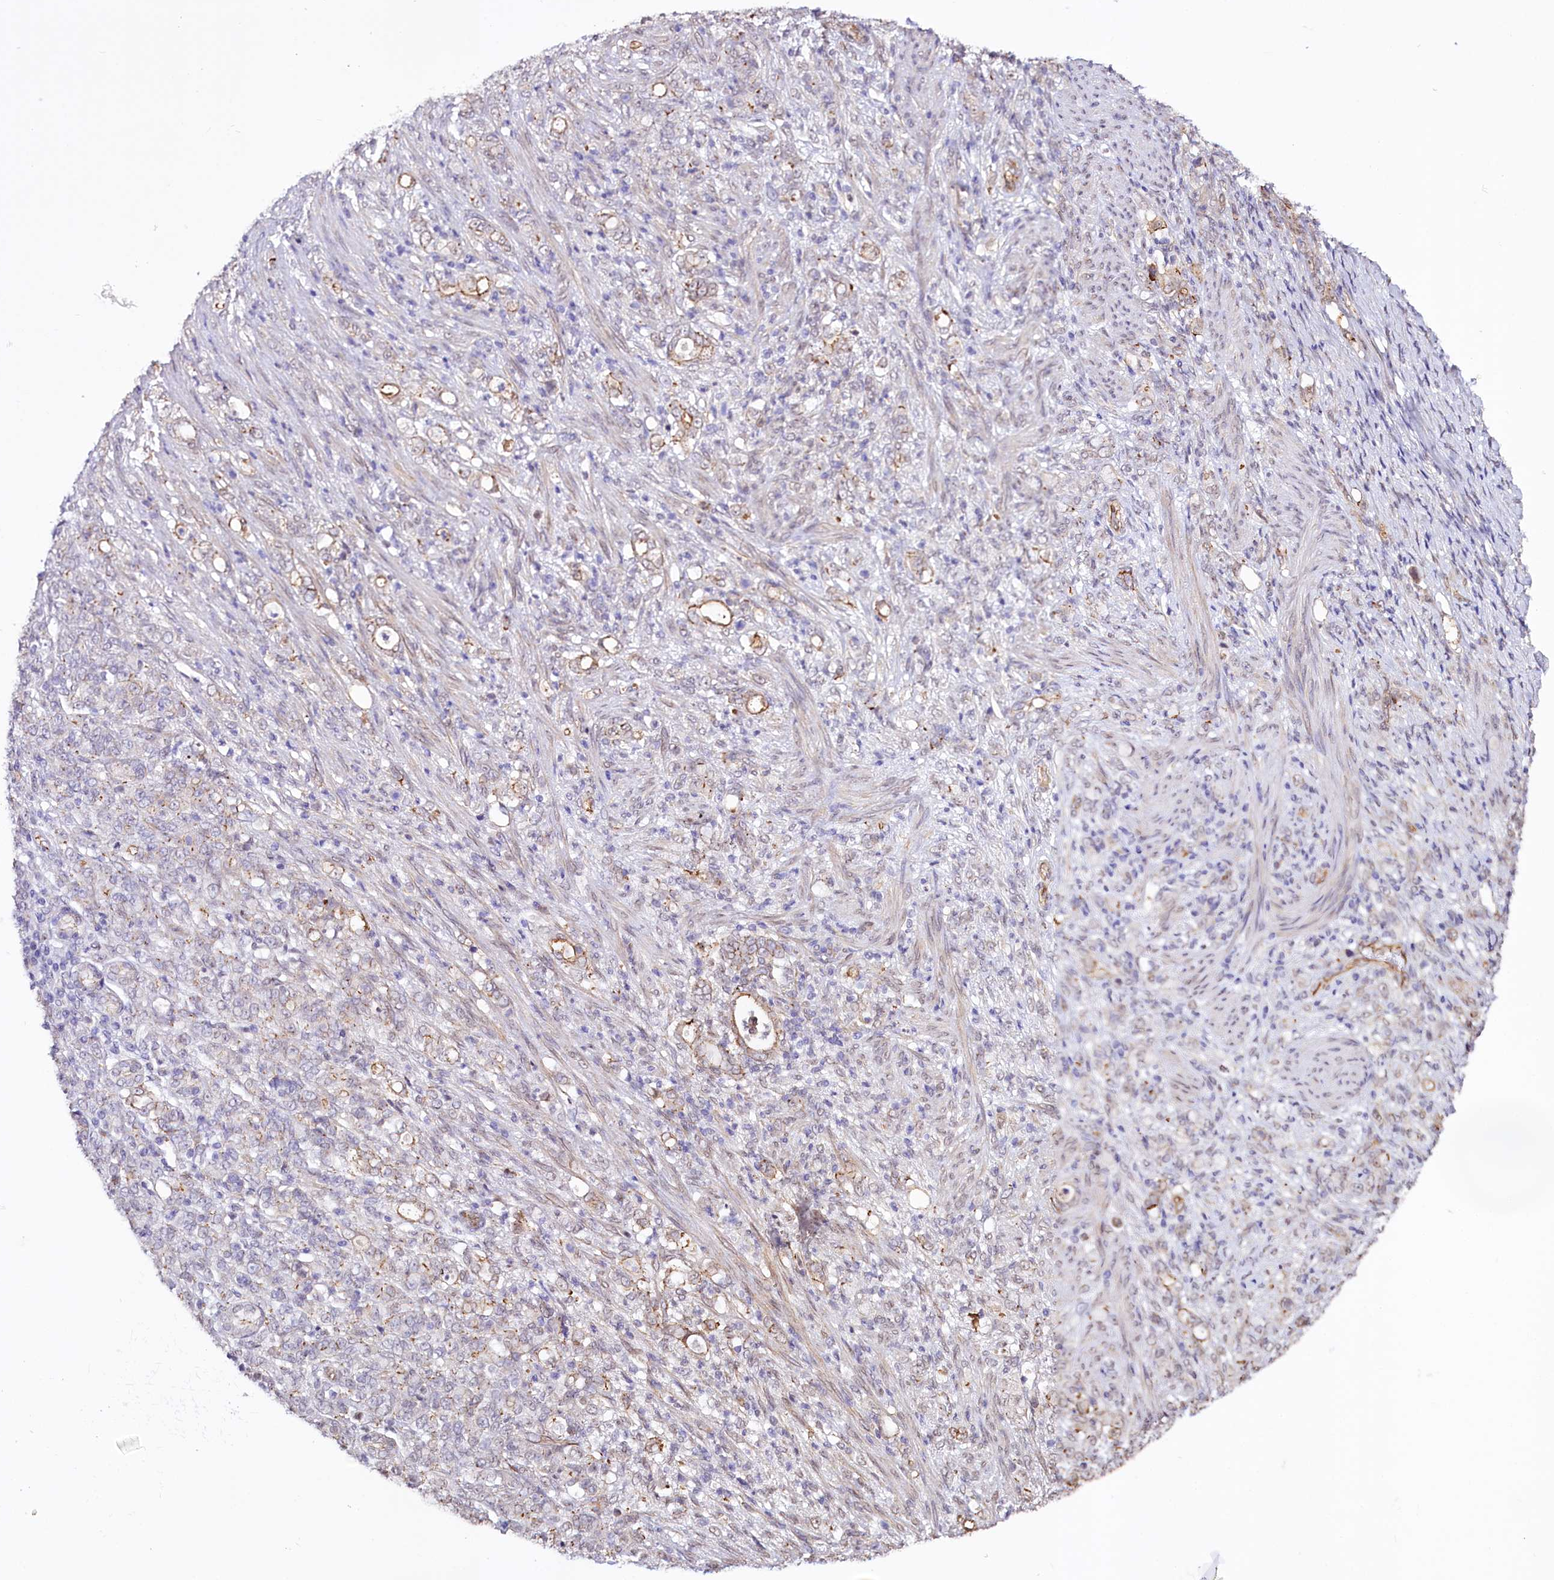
{"staining": {"intensity": "moderate", "quantity": "<25%", "location": "cytoplasmic/membranous"}, "tissue": "stomach cancer", "cell_type": "Tumor cells", "image_type": "cancer", "snomed": [{"axis": "morphology", "description": "Adenocarcinoma, NOS"}, {"axis": "topography", "description": "Stomach"}], "caption": "IHC image of stomach cancer (adenocarcinoma) stained for a protein (brown), which shows low levels of moderate cytoplasmic/membranous staining in about <25% of tumor cells.", "gene": "ST7", "patient": {"sex": "female", "age": 79}}